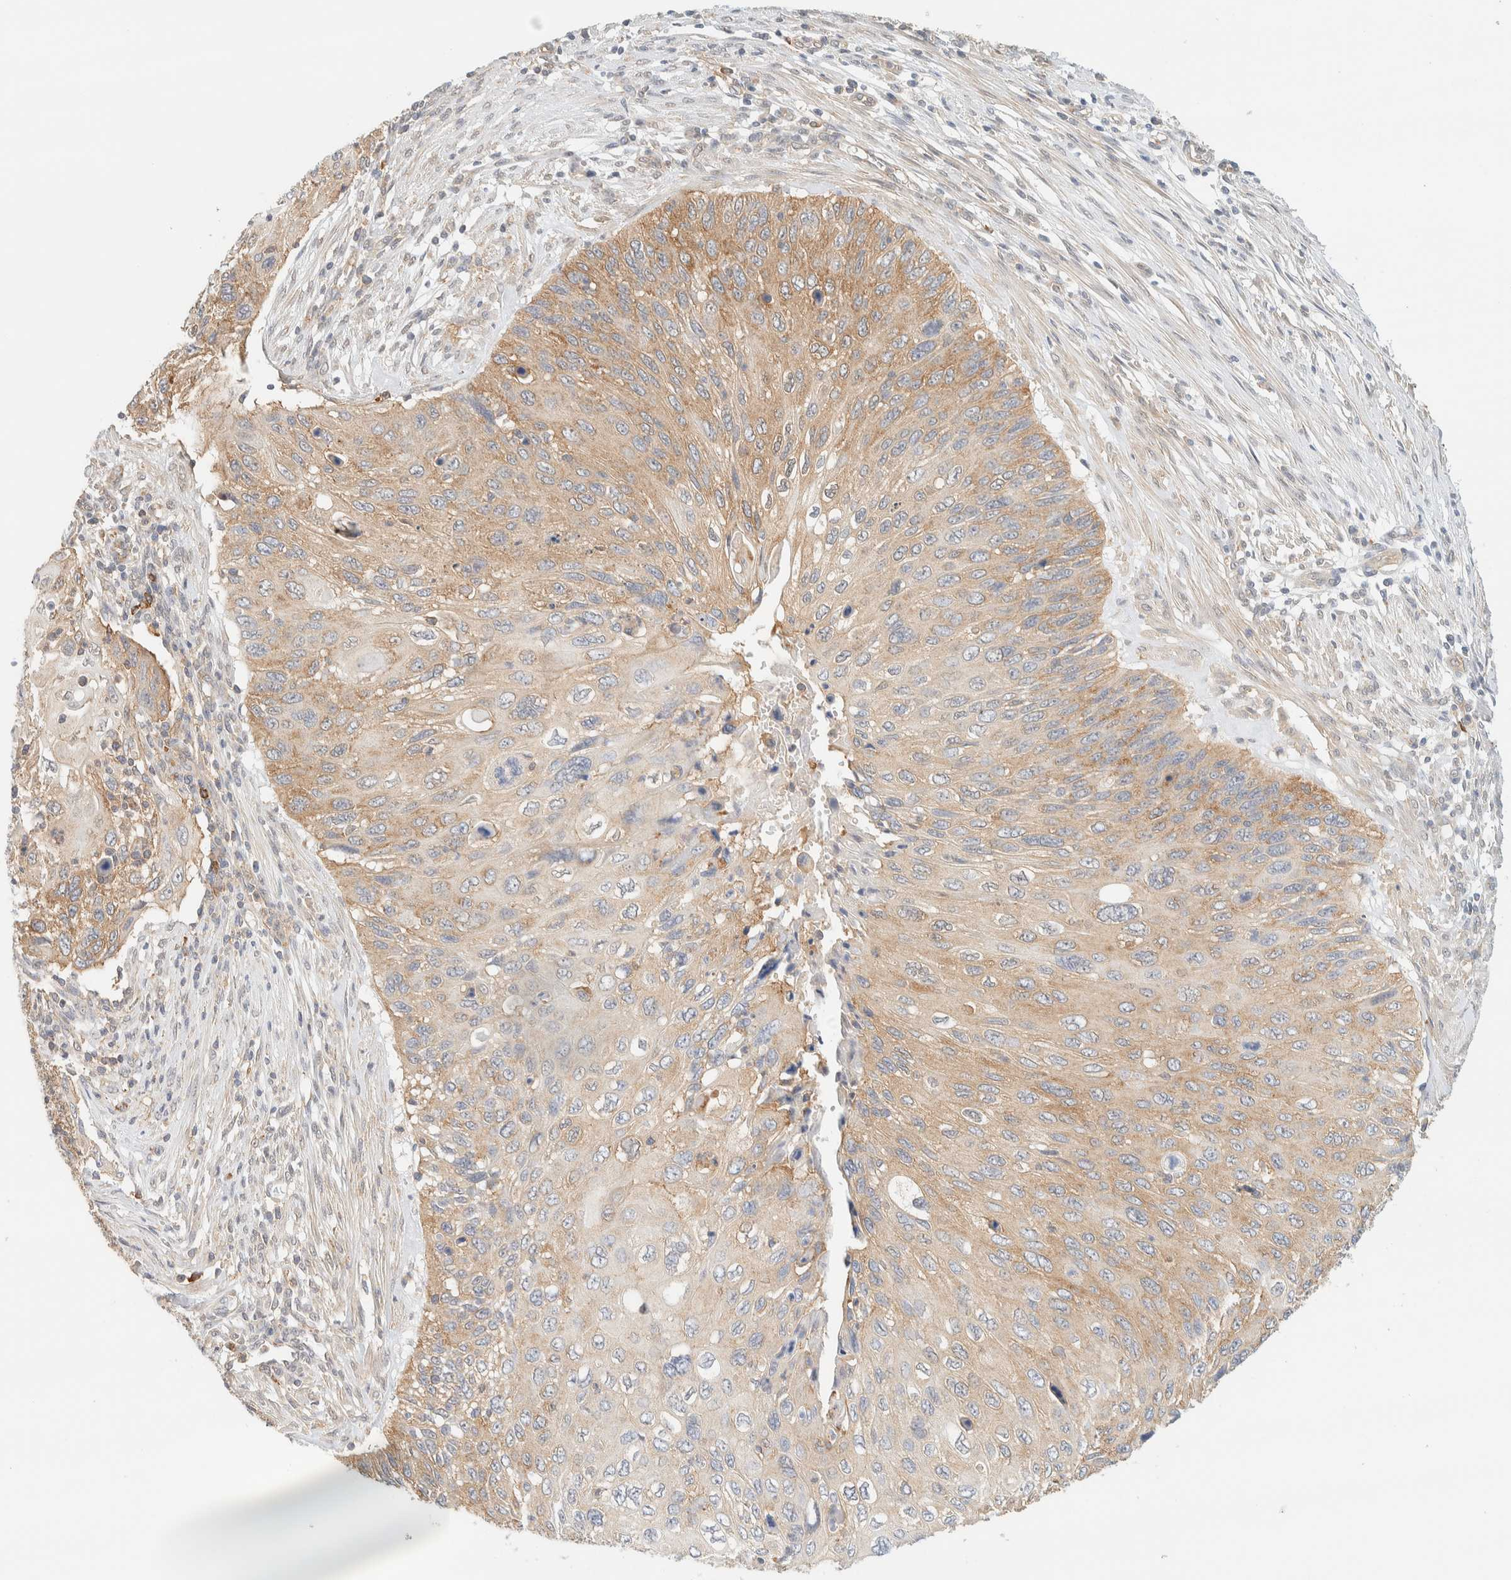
{"staining": {"intensity": "weak", "quantity": ">75%", "location": "cytoplasmic/membranous"}, "tissue": "cervical cancer", "cell_type": "Tumor cells", "image_type": "cancer", "snomed": [{"axis": "morphology", "description": "Squamous cell carcinoma, NOS"}, {"axis": "topography", "description": "Cervix"}], "caption": "An image of human cervical cancer stained for a protein demonstrates weak cytoplasmic/membranous brown staining in tumor cells.", "gene": "TBC1D8B", "patient": {"sex": "female", "age": 70}}